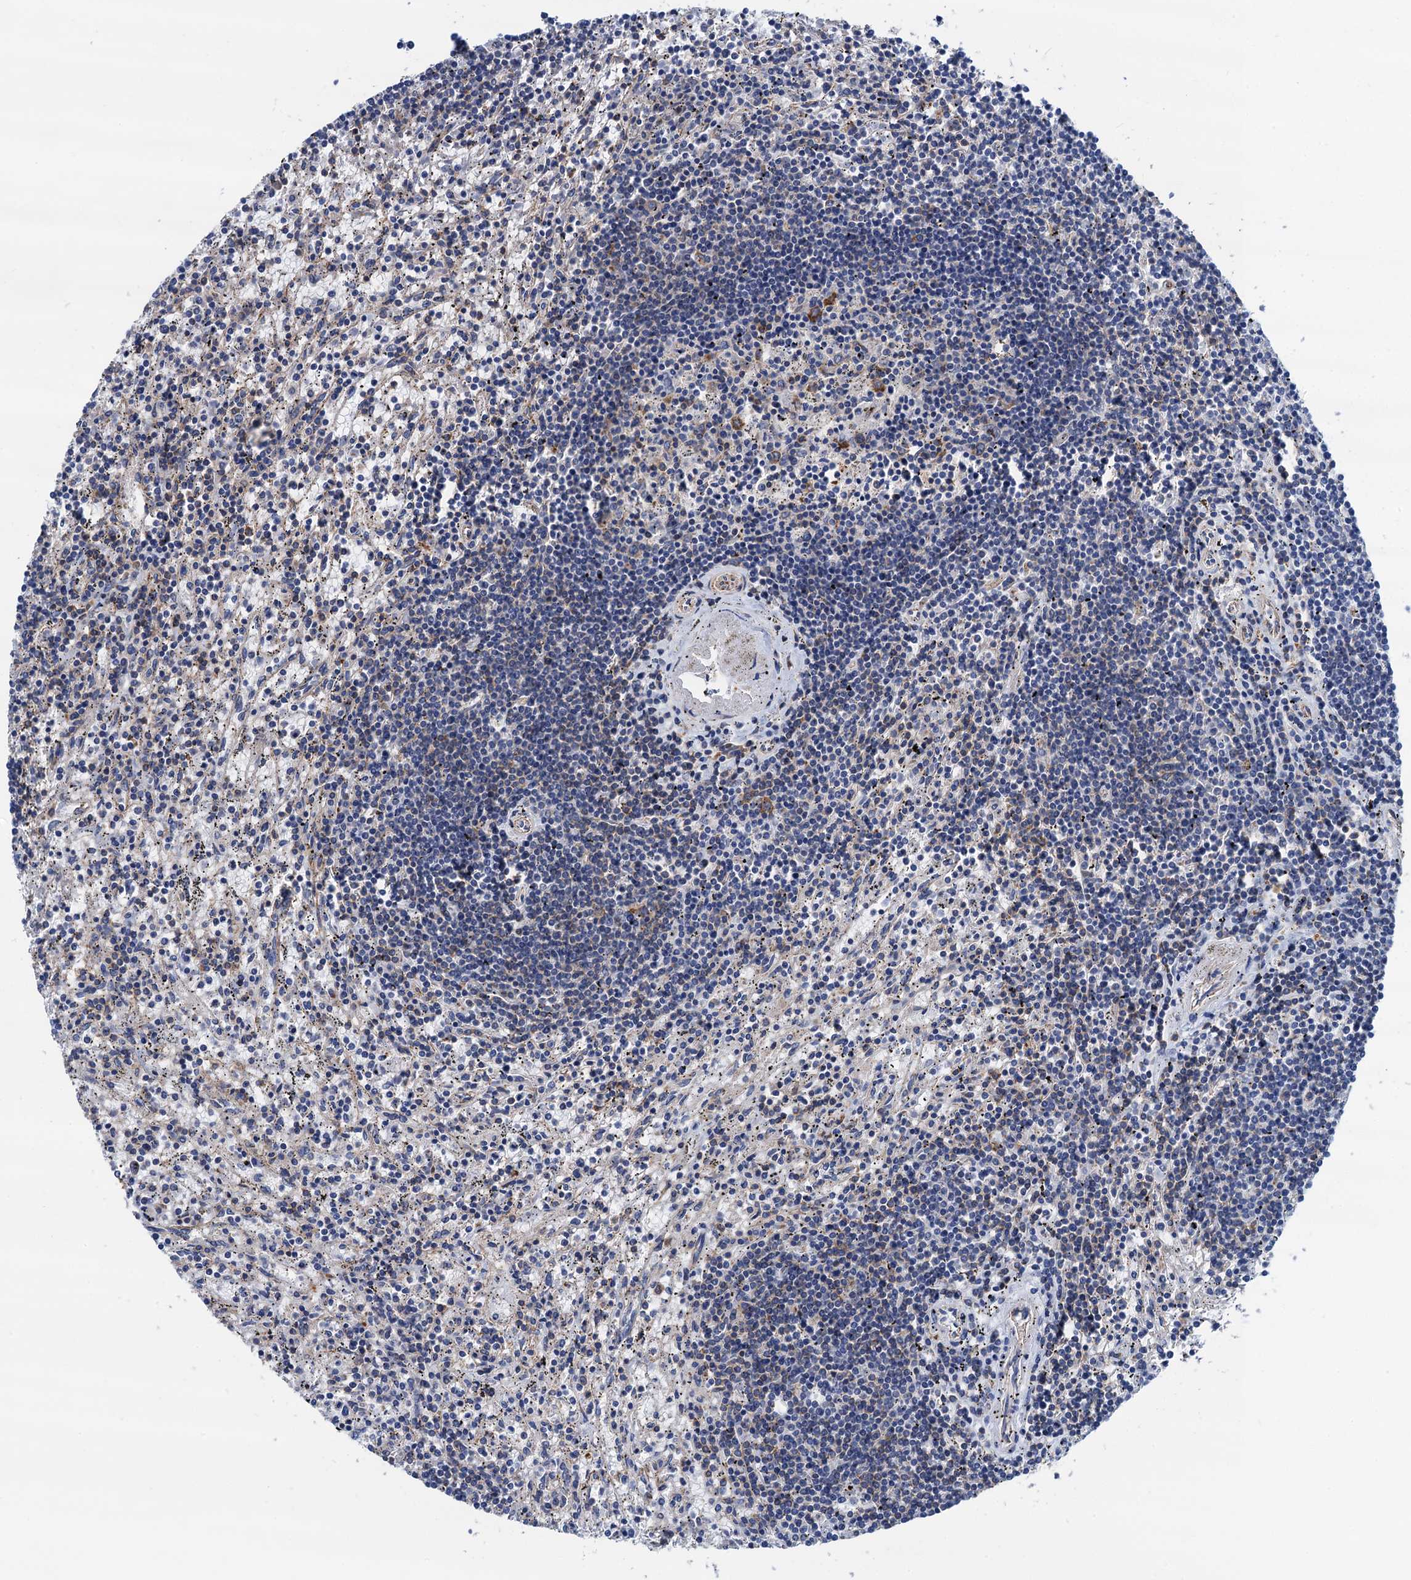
{"staining": {"intensity": "negative", "quantity": "none", "location": "none"}, "tissue": "lymphoma", "cell_type": "Tumor cells", "image_type": "cancer", "snomed": [{"axis": "morphology", "description": "Malignant lymphoma, non-Hodgkin's type, Low grade"}, {"axis": "topography", "description": "Spleen"}], "caption": "A histopathology image of human lymphoma is negative for staining in tumor cells.", "gene": "SLC12A7", "patient": {"sex": "male", "age": 76}}